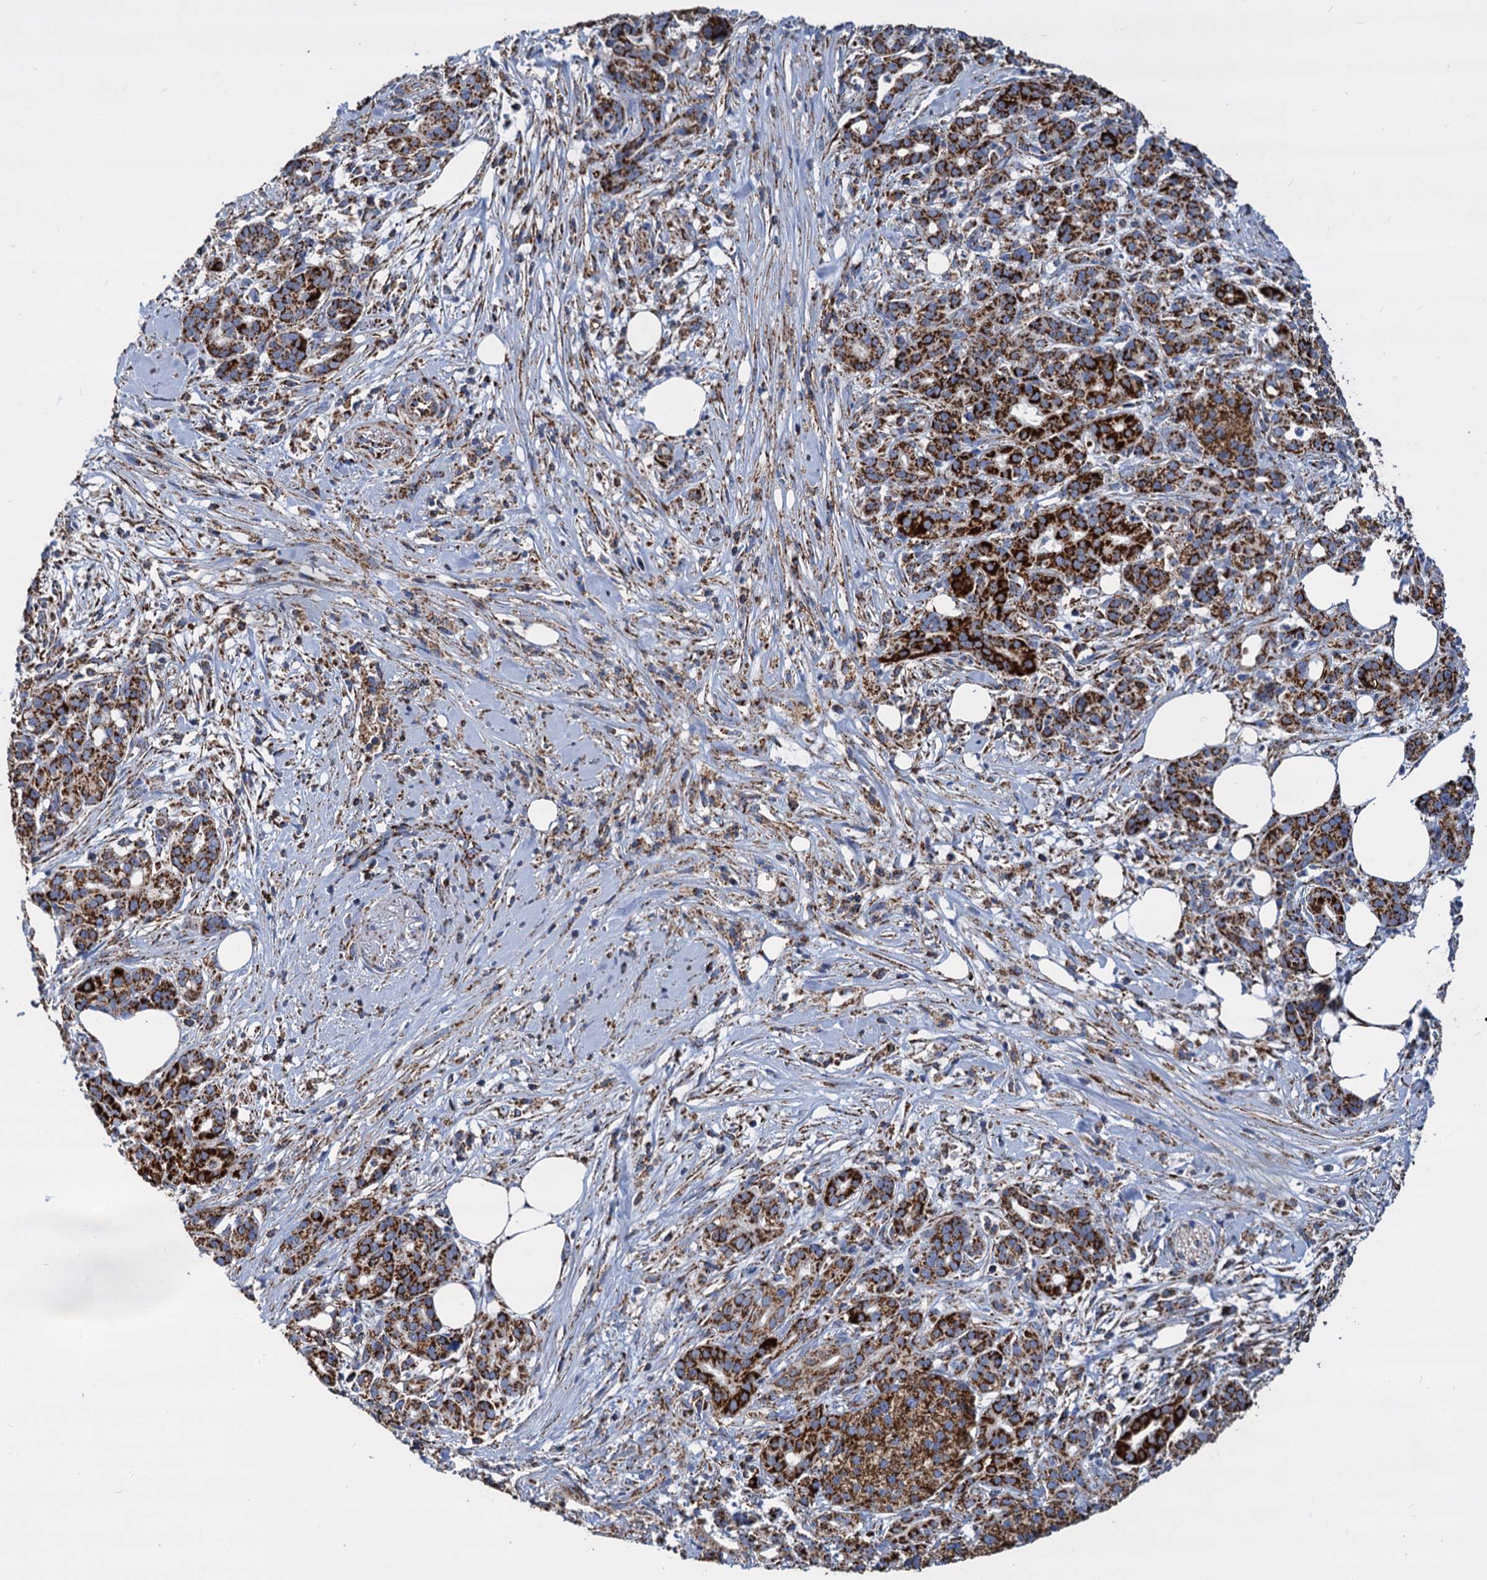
{"staining": {"intensity": "strong", "quantity": ">75%", "location": "cytoplasmic/membranous"}, "tissue": "pancreatic cancer", "cell_type": "Tumor cells", "image_type": "cancer", "snomed": [{"axis": "morphology", "description": "Adenocarcinoma, NOS"}, {"axis": "topography", "description": "Pancreas"}], "caption": "High-magnification brightfield microscopy of adenocarcinoma (pancreatic) stained with DAB (3,3'-diaminobenzidine) (brown) and counterstained with hematoxylin (blue). tumor cells exhibit strong cytoplasmic/membranous expression is present in about>75% of cells. The staining was performed using DAB (3,3'-diaminobenzidine) to visualize the protein expression in brown, while the nuclei were stained in blue with hematoxylin (Magnification: 20x).", "gene": "TIMM10", "patient": {"sex": "female", "age": 66}}